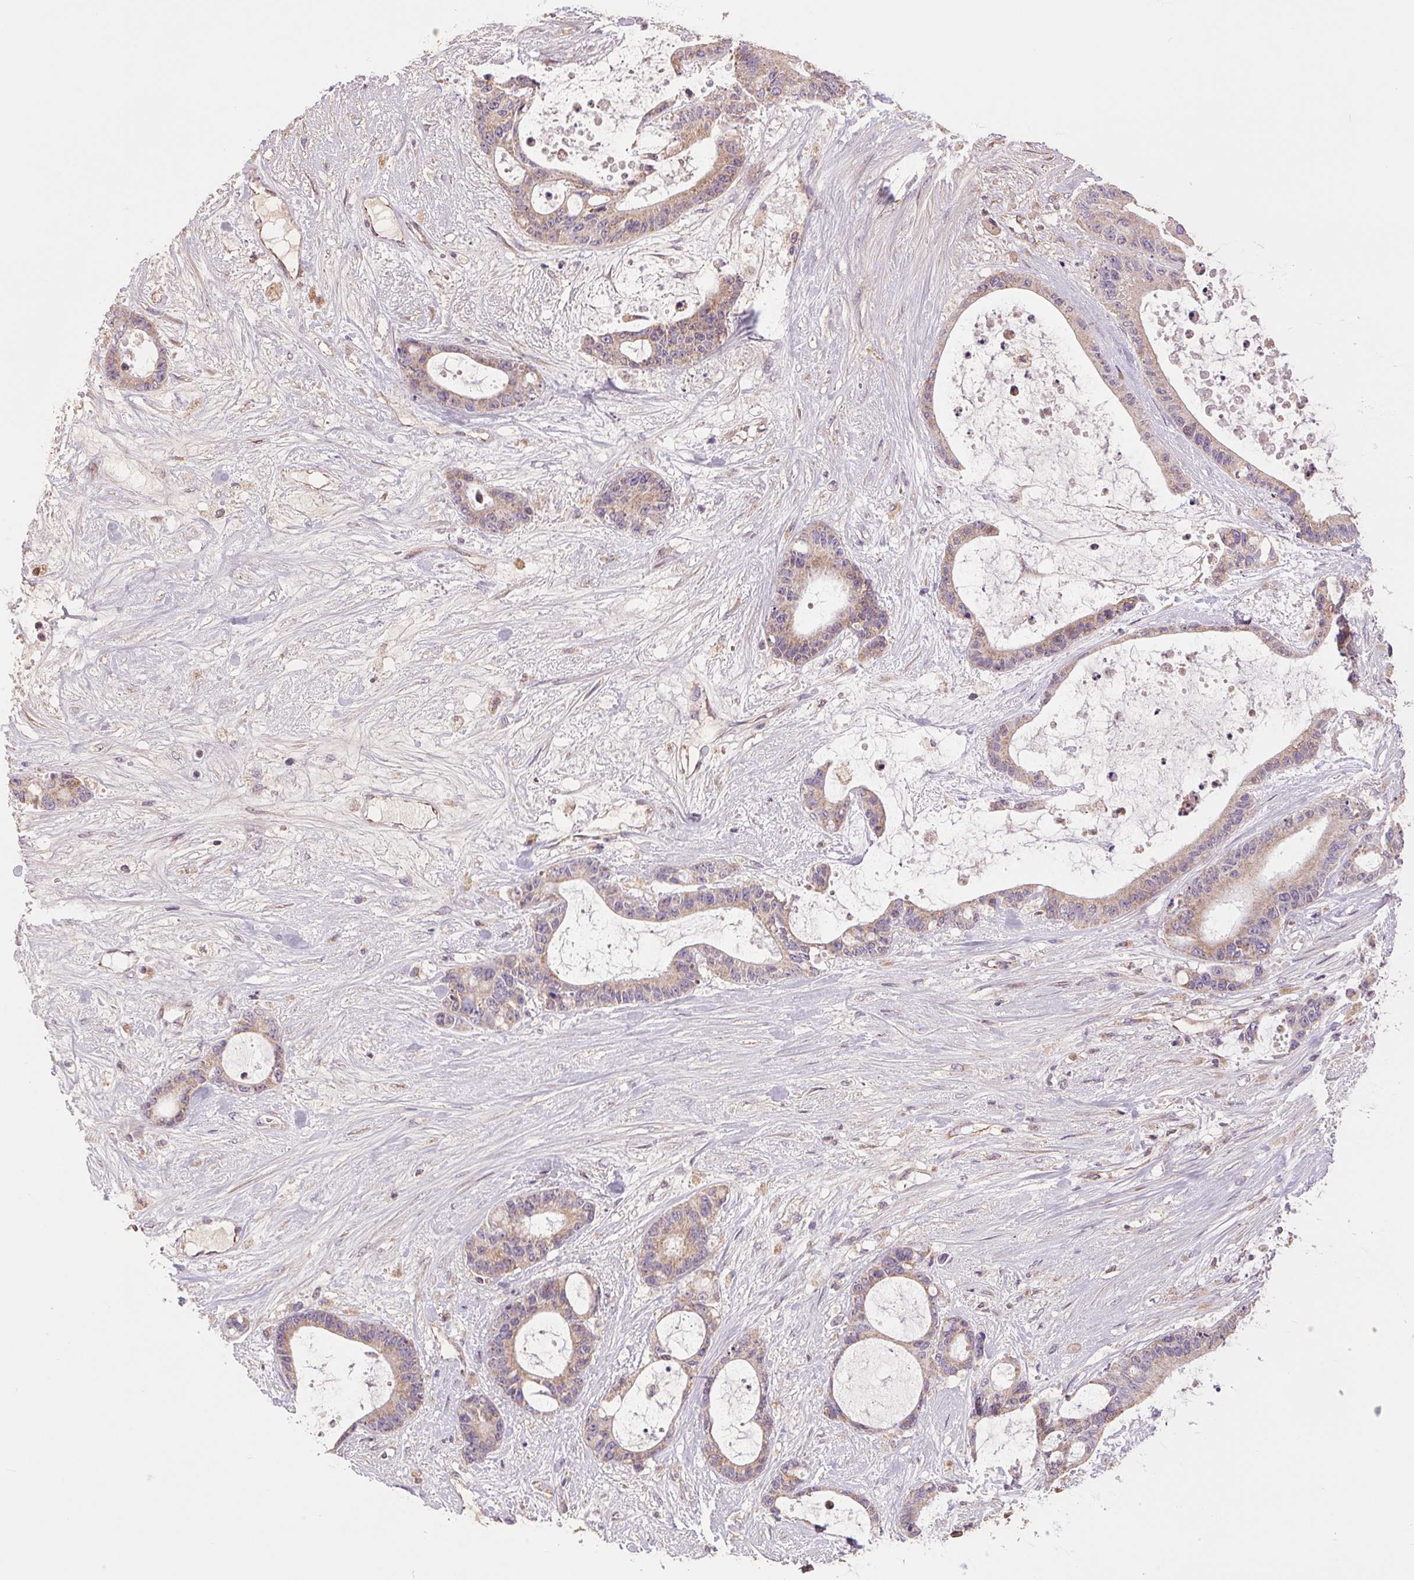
{"staining": {"intensity": "weak", "quantity": "25%-75%", "location": "cytoplasmic/membranous"}, "tissue": "liver cancer", "cell_type": "Tumor cells", "image_type": "cancer", "snomed": [{"axis": "morphology", "description": "Normal tissue, NOS"}, {"axis": "morphology", "description": "Cholangiocarcinoma"}, {"axis": "topography", "description": "Liver"}, {"axis": "topography", "description": "Peripheral nerve tissue"}], "caption": "Immunohistochemical staining of liver cancer reveals low levels of weak cytoplasmic/membranous expression in approximately 25%-75% of tumor cells.", "gene": "DGUOK", "patient": {"sex": "female", "age": 73}}